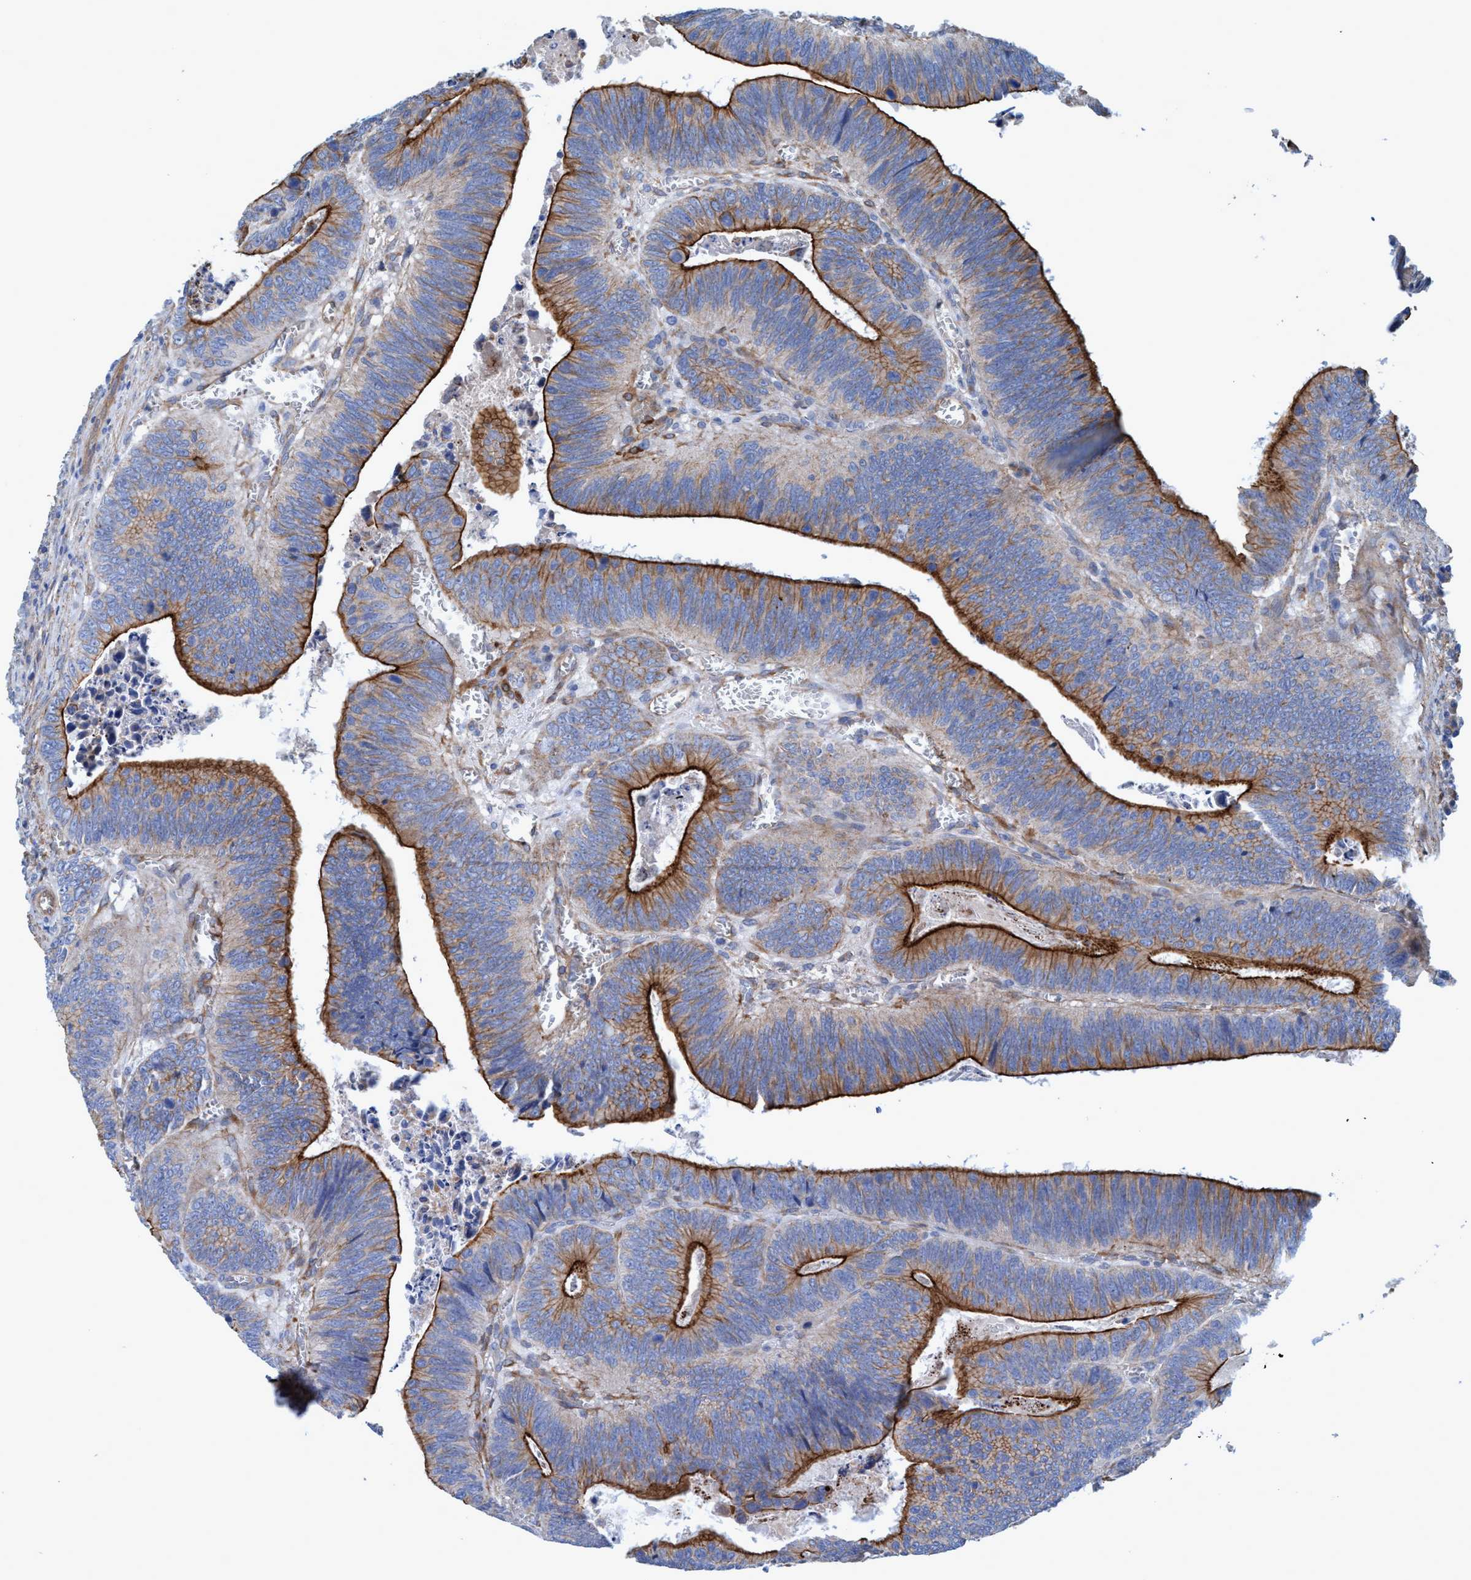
{"staining": {"intensity": "strong", "quantity": "<25%", "location": "cytoplasmic/membranous"}, "tissue": "colorectal cancer", "cell_type": "Tumor cells", "image_type": "cancer", "snomed": [{"axis": "morphology", "description": "Inflammation, NOS"}, {"axis": "morphology", "description": "Adenocarcinoma, NOS"}, {"axis": "topography", "description": "Colon"}], "caption": "Protein expression analysis of human colorectal adenocarcinoma reveals strong cytoplasmic/membranous expression in approximately <25% of tumor cells.", "gene": "GULP1", "patient": {"sex": "male", "age": 72}}